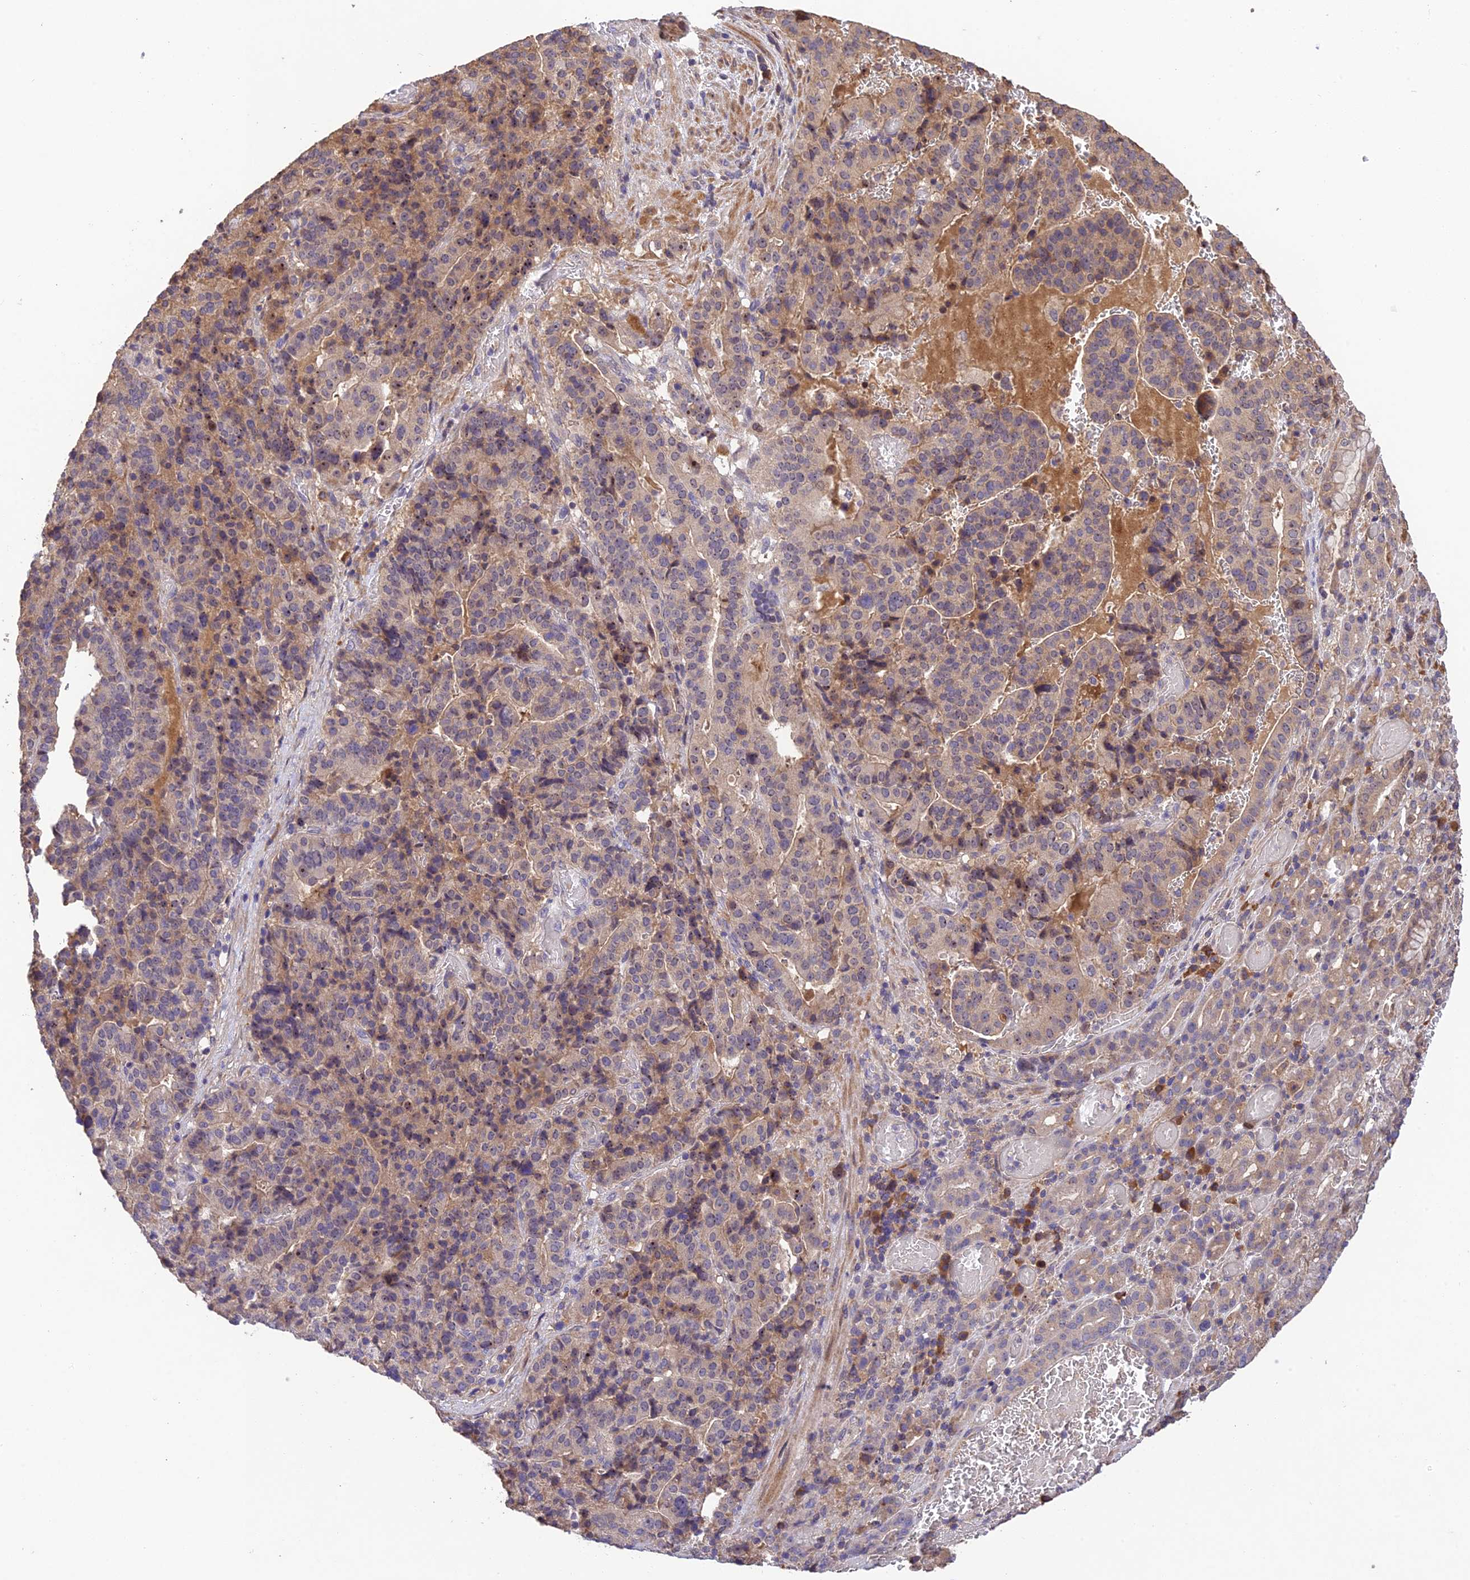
{"staining": {"intensity": "moderate", "quantity": "<25%", "location": "cytoplasmic/membranous,nuclear"}, "tissue": "stomach cancer", "cell_type": "Tumor cells", "image_type": "cancer", "snomed": [{"axis": "morphology", "description": "Adenocarcinoma, NOS"}, {"axis": "topography", "description": "Stomach"}], "caption": "Immunohistochemical staining of stomach cancer shows low levels of moderate cytoplasmic/membranous and nuclear staining in about <25% of tumor cells.", "gene": "DENND5B", "patient": {"sex": "male", "age": 48}}